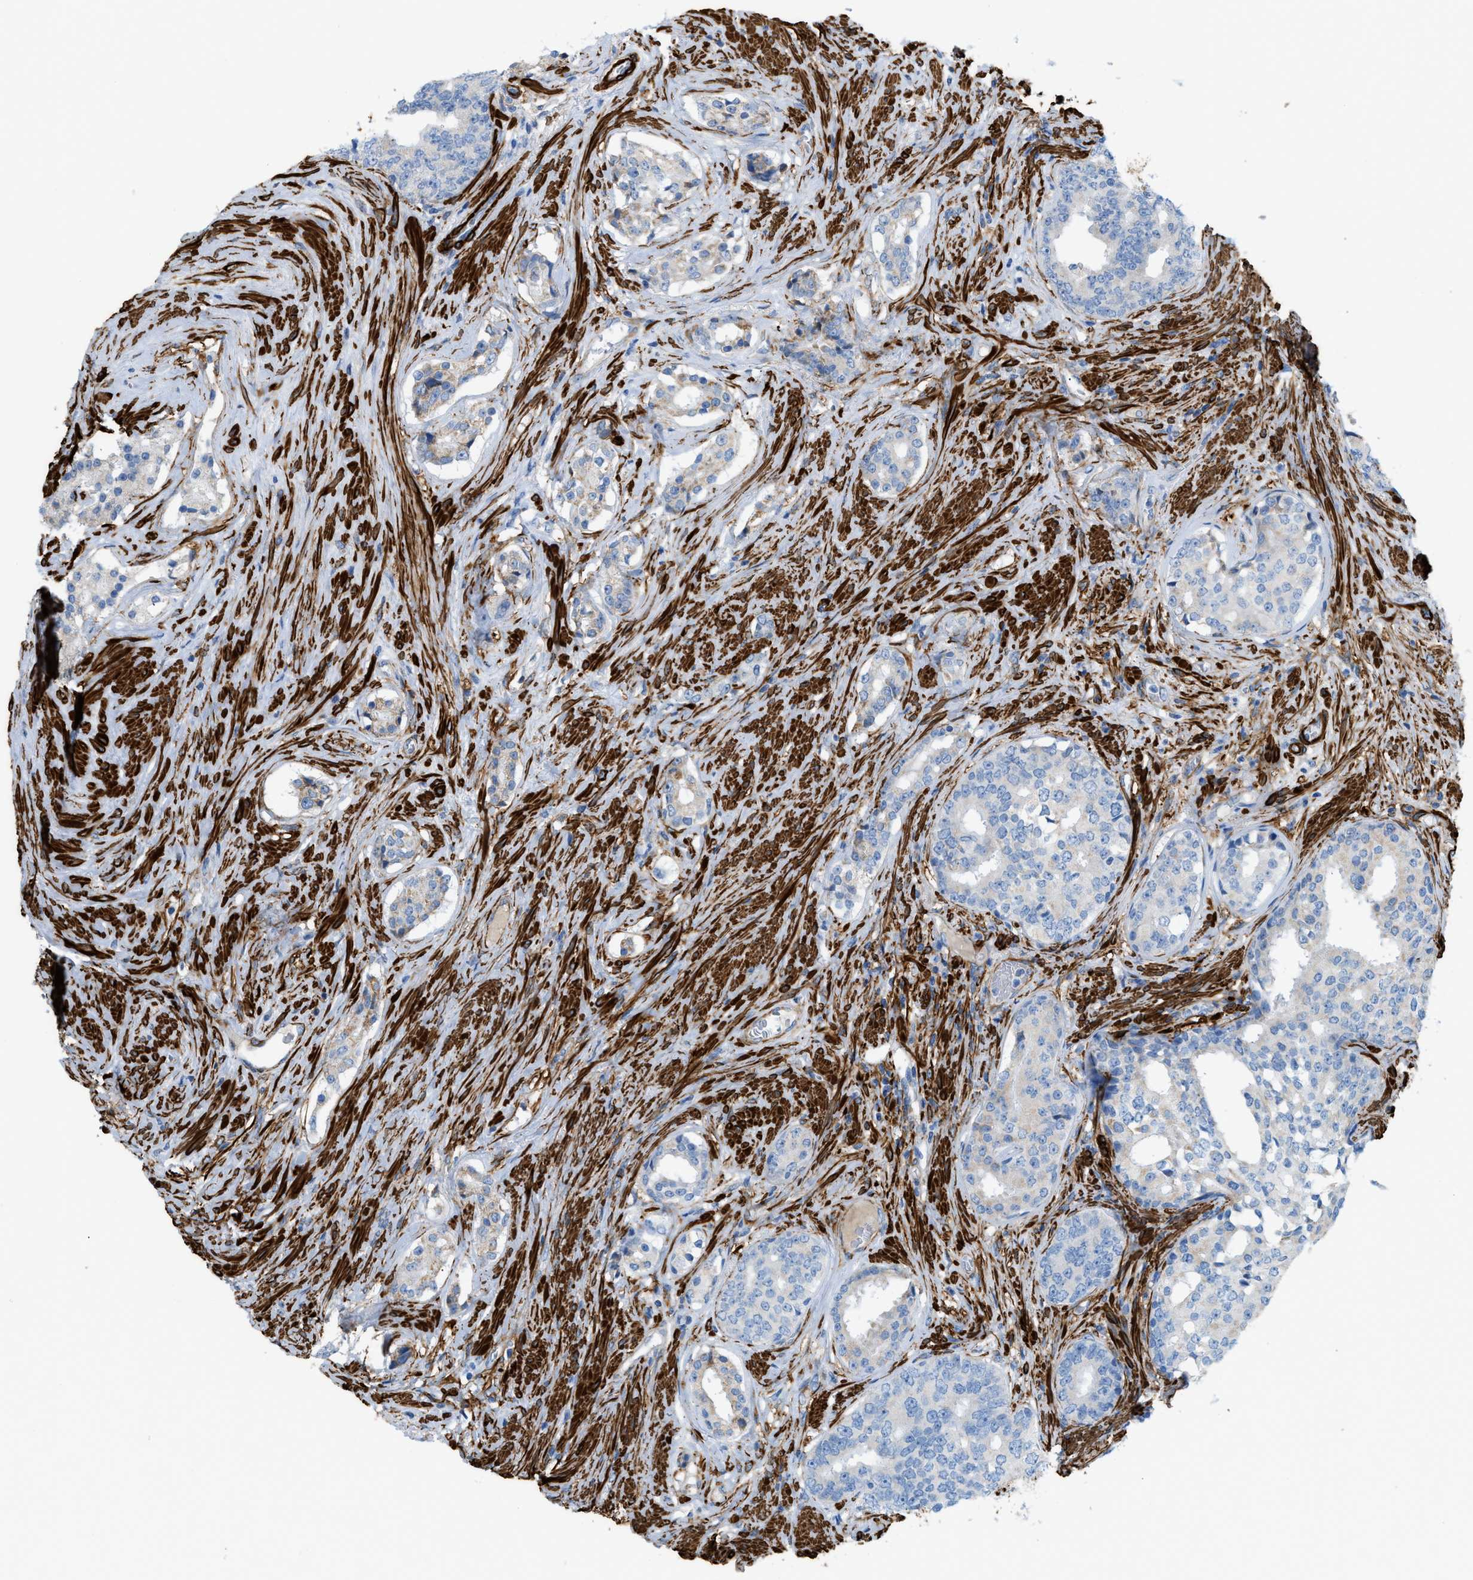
{"staining": {"intensity": "weak", "quantity": "<25%", "location": "cytoplasmic/membranous"}, "tissue": "prostate cancer", "cell_type": "Tumor cells", "image_type": "cancer", "snomed": [{"axis": "morphology", "description": "Adenocarcinoma, High grade"}, {"axis": "topography", "description": "Prostate"}], "caption": "High magnification brightfield microscopy of prostate adenocarcinoma (high-grade) stained with DAB (3,3'-diaminobenzidine) (brown) and counterstained with hematoxylin (blue): tumor cells show no significant expression.", "gene": "MYH11", "patient": {"sex": "male", "age": 71}}